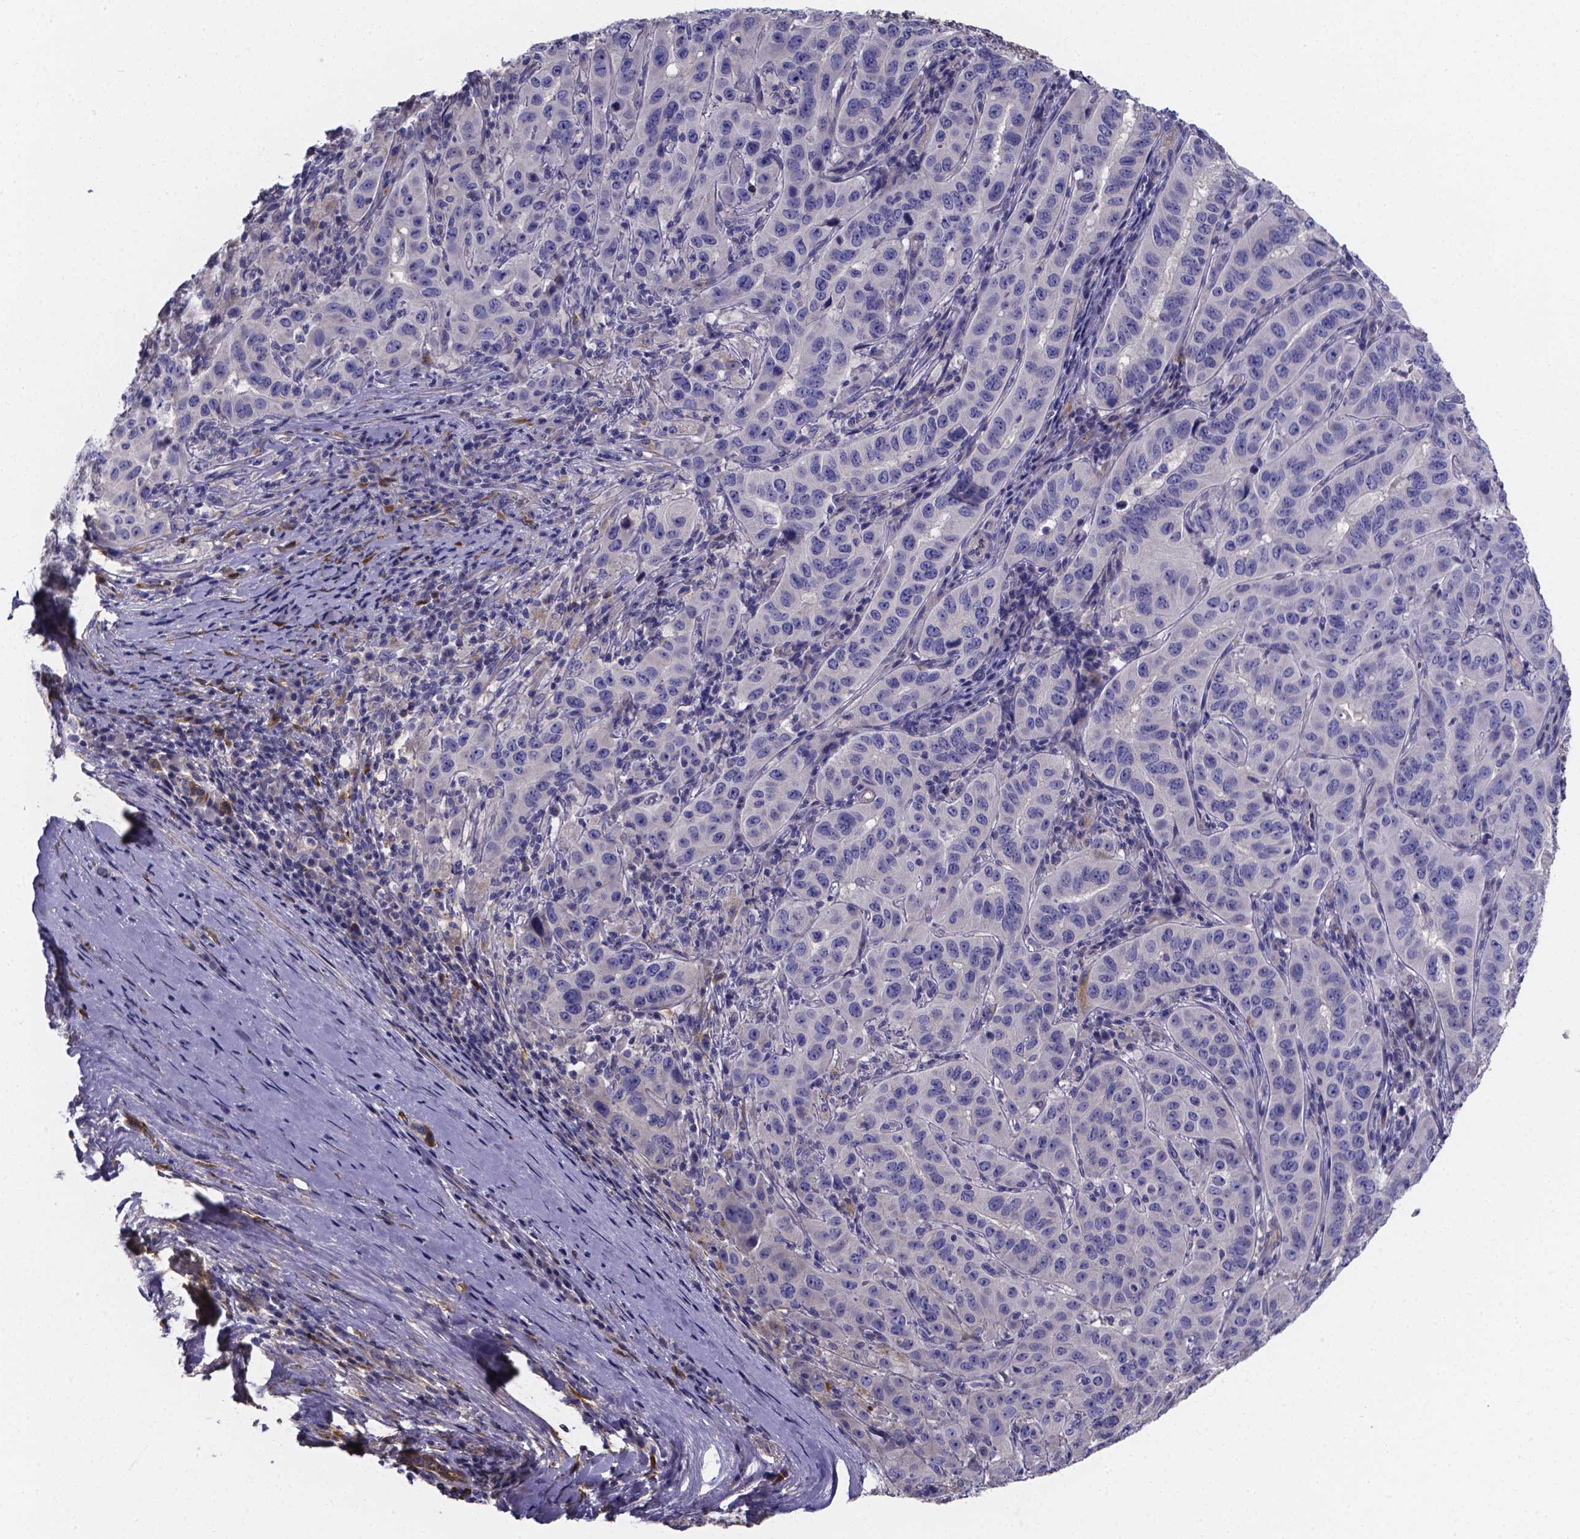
{"staining": {"intensity": "negative", "quantity": "none", "location": "none"}, "tissue": "pancreatic cancer", "cell_type": "Tumor cells", "image_type": "cancer", "snomed": [{"axis": "morphology", "description": "Adenocarcinoma, NOS"}, {"axis": "topography", "description": "Pancreas"}], "caption": "An immunohistochemistry histopathology image of adenocarcinoma (pancreatic) is shown. There is no staining in tumor cells of adenocarcinoma (pancreatic).", "gene": "SFRP4", "patient": {"sex": "male", "age": 63}}